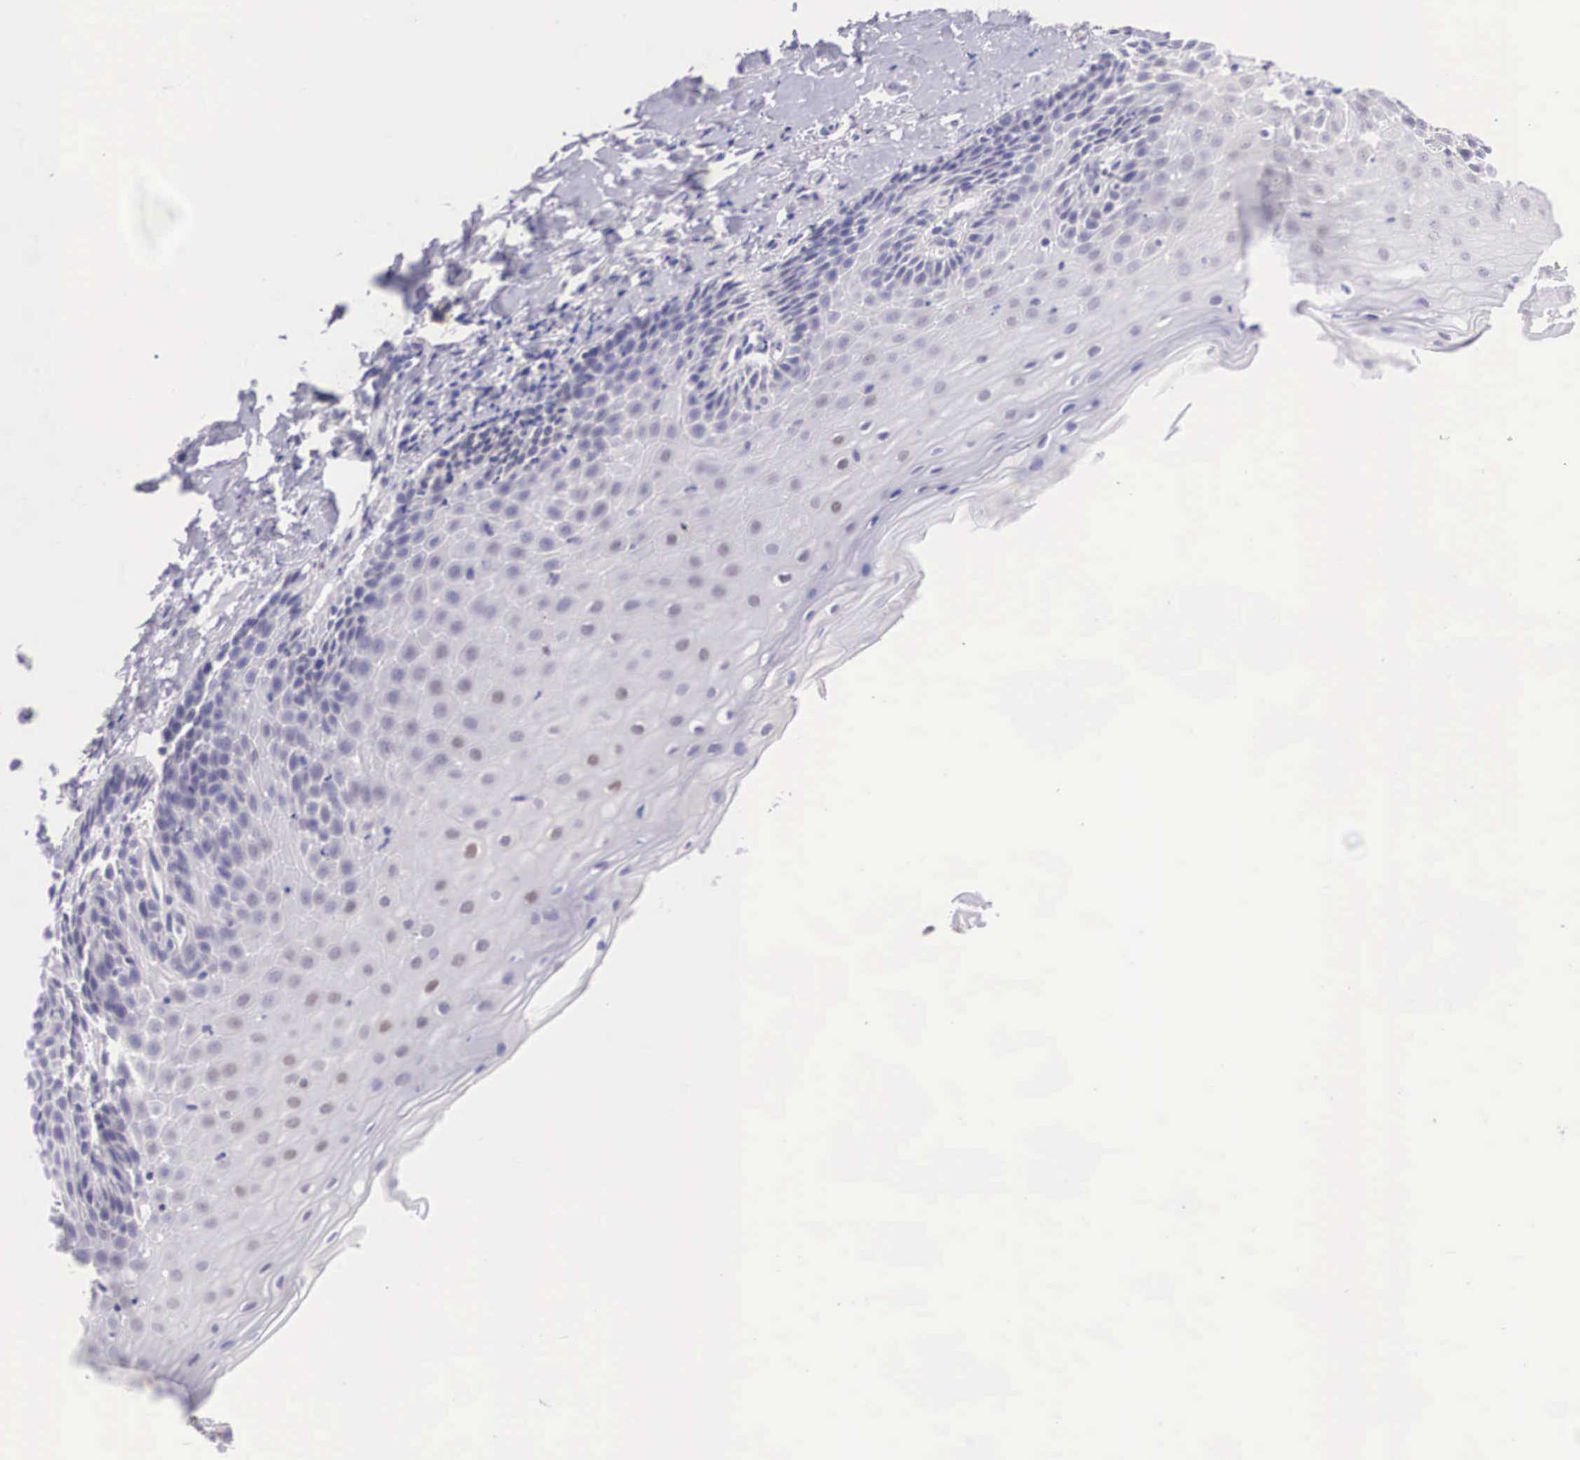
{"staining": {"intensity": "negative", "quantity": "none", "location": "none"}, "tissue": "cervix", "cell_type": "Glandular cells", "image_type": "normal", "snomed": [{"axis": "morphology", "description": "Normal tissue, NOS"}, {"axis": "topography", "description": "Cervix"}], "caption": "This is an immunohistochemistry micrograph of normal human cervix. There is no staining in glandular cells.", "gene": "BCL6", "patient": {"sex": "female", "age": 53}}